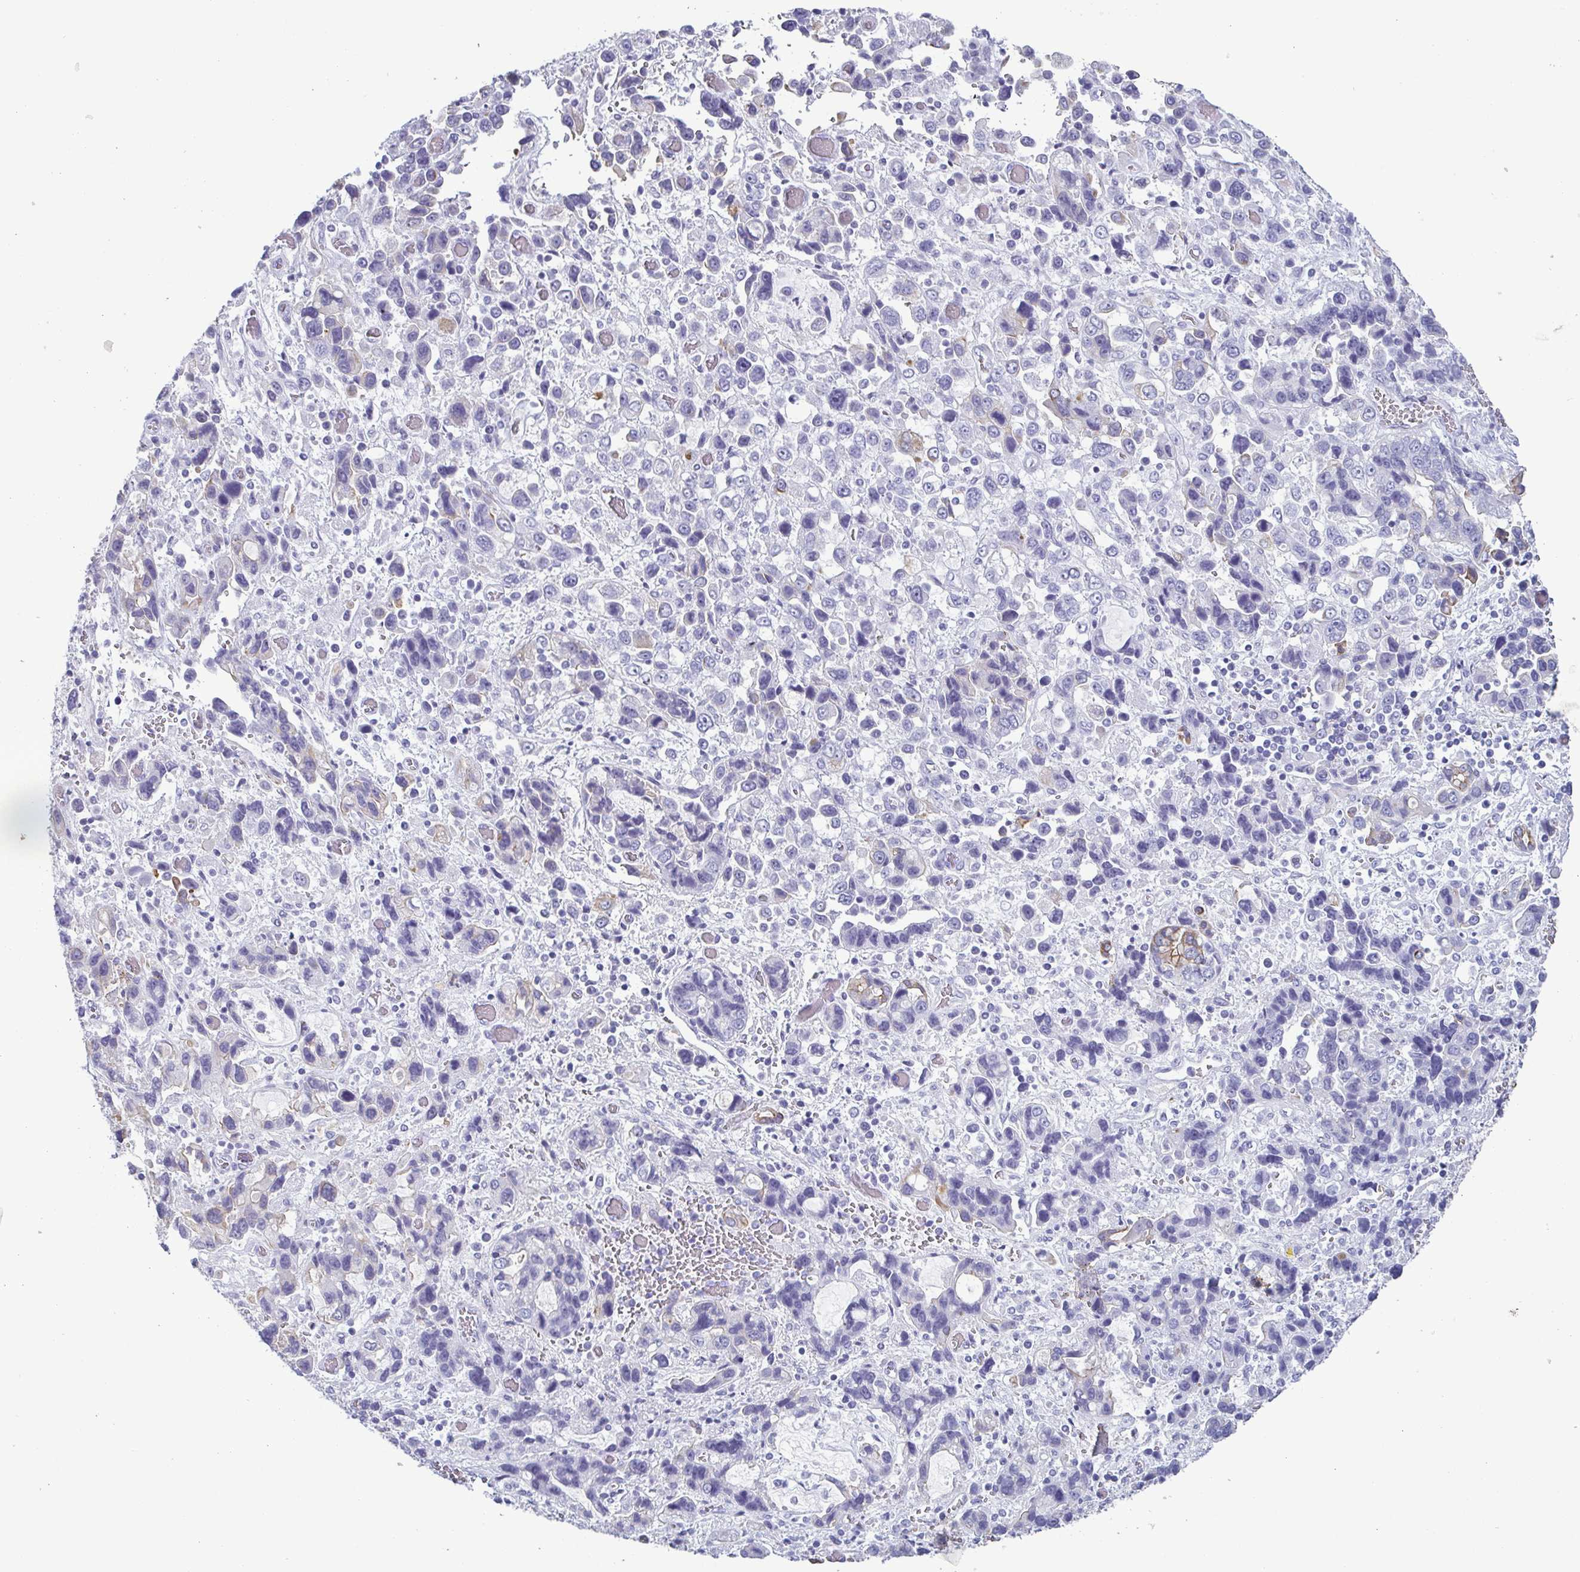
{"staining": {"intensity": "negative", "quantity": "none", "location": "none"}, "tissue": "stomach cancer", "cell_type": "Tumor cells", "image_type": "cancer", "snomed": [{"axis": "morphology", "description": "Adenocarcinoma, NOS"}, {"axis": "topography", "description": "Stomach, upper"}], "caption": "Tumor cells show no significant positivity in stomach cancer.", "gene": "KRT10", "patient": {"sex": "female", "age": 81}}